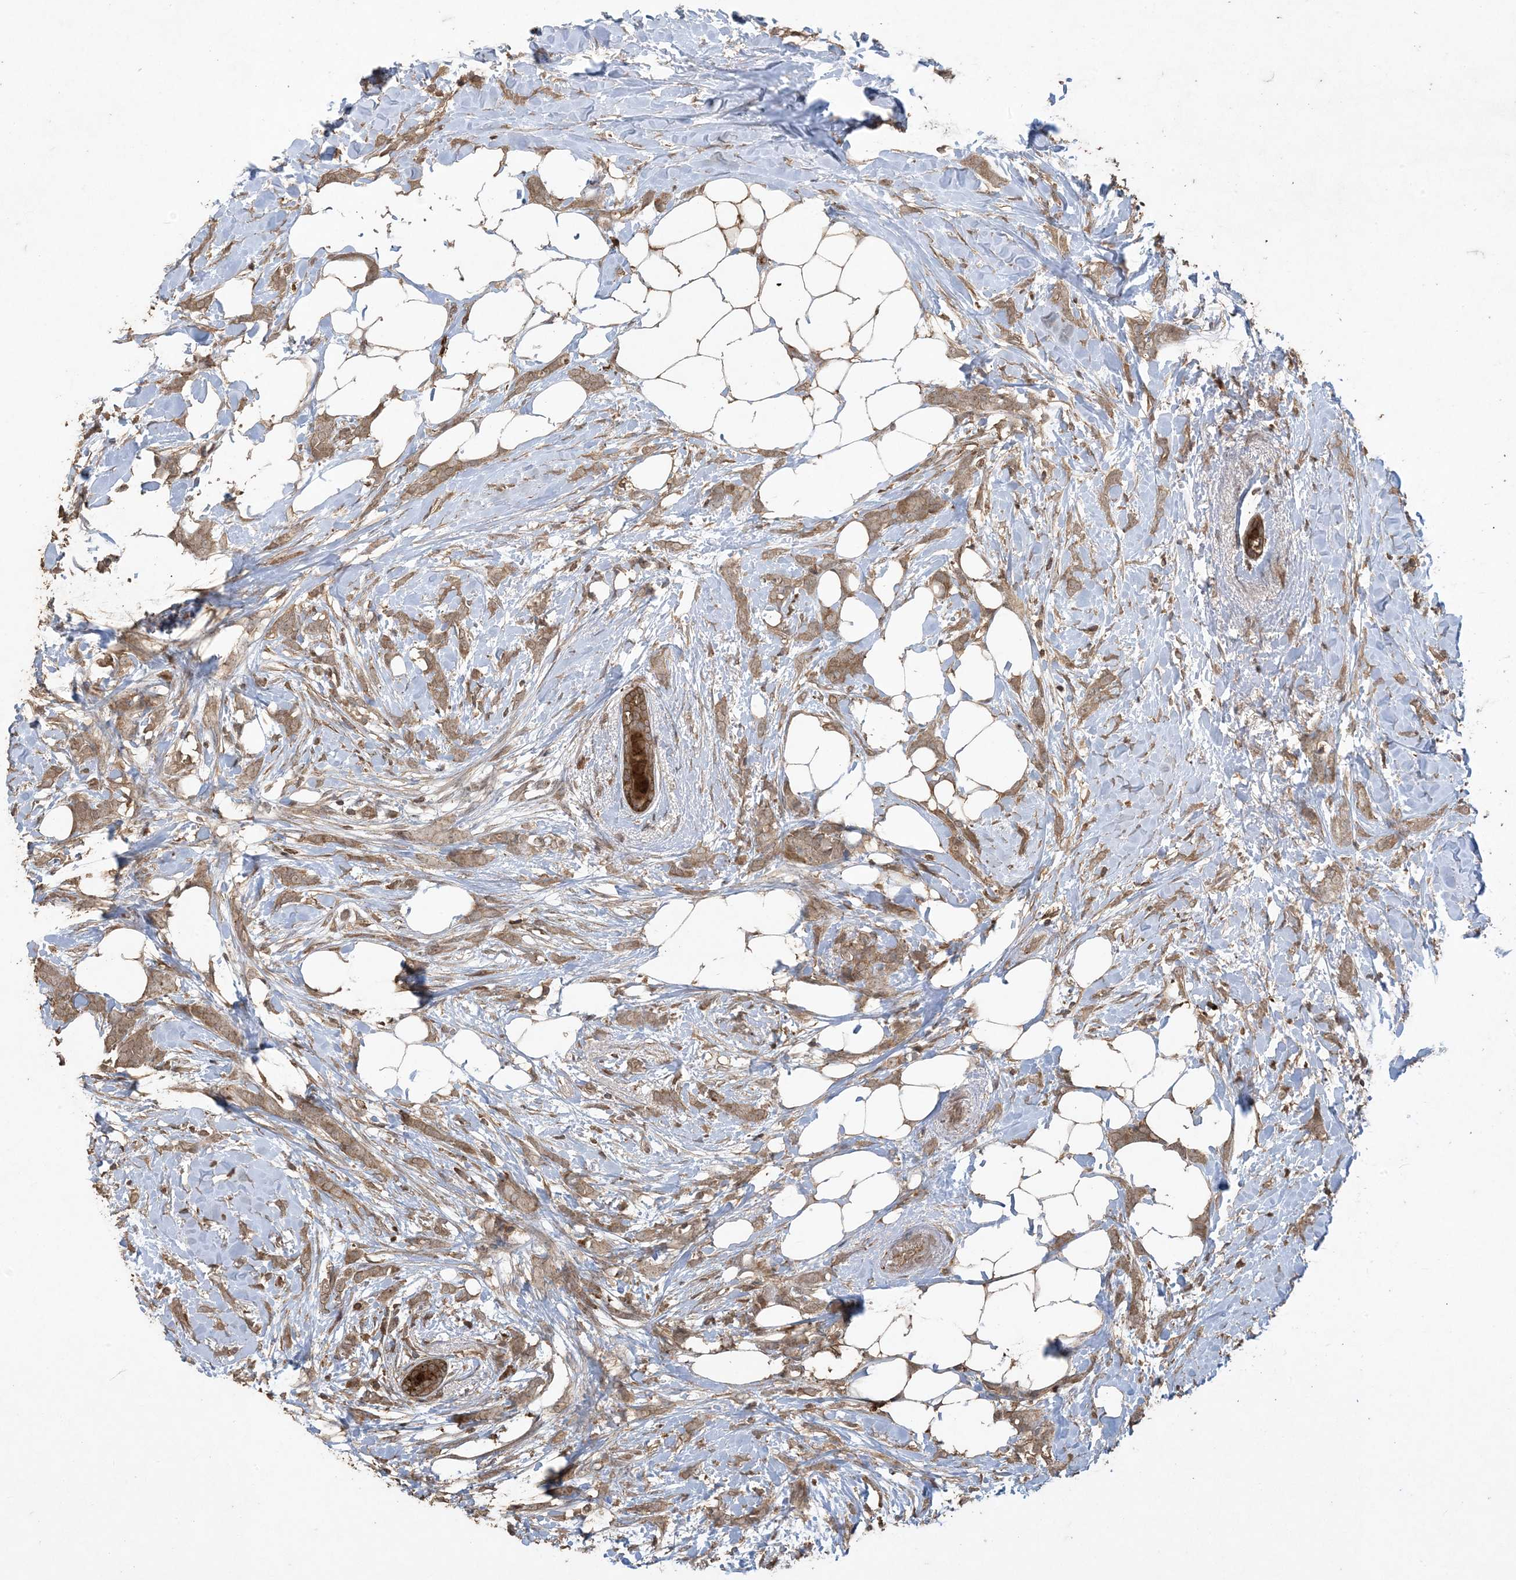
{"staining": {"intensity": "weak", "quantity": ">75%", "location": "cytoplasmic/membranous"}, "tissue": "breast cancer", "cell_type": "Tumor cells", "image_type": "cancer", "snomed": [{"axis": "morphology", "description": "Lobular carcinoma, in situ"}, {"axis": "morphology", "description": "Lobular carcinoma"}, {"axis": "topography", "description": "Breast"}], "caption": "A micrograph showing weak cytoplasmic/membranous staining in about >75% of tumor cells in breast lobular carcinoma, as visualized by brown immunohistochemical staining.", "gene": "EFCAB8", "patient": {"sex": "female", "age": 41}}